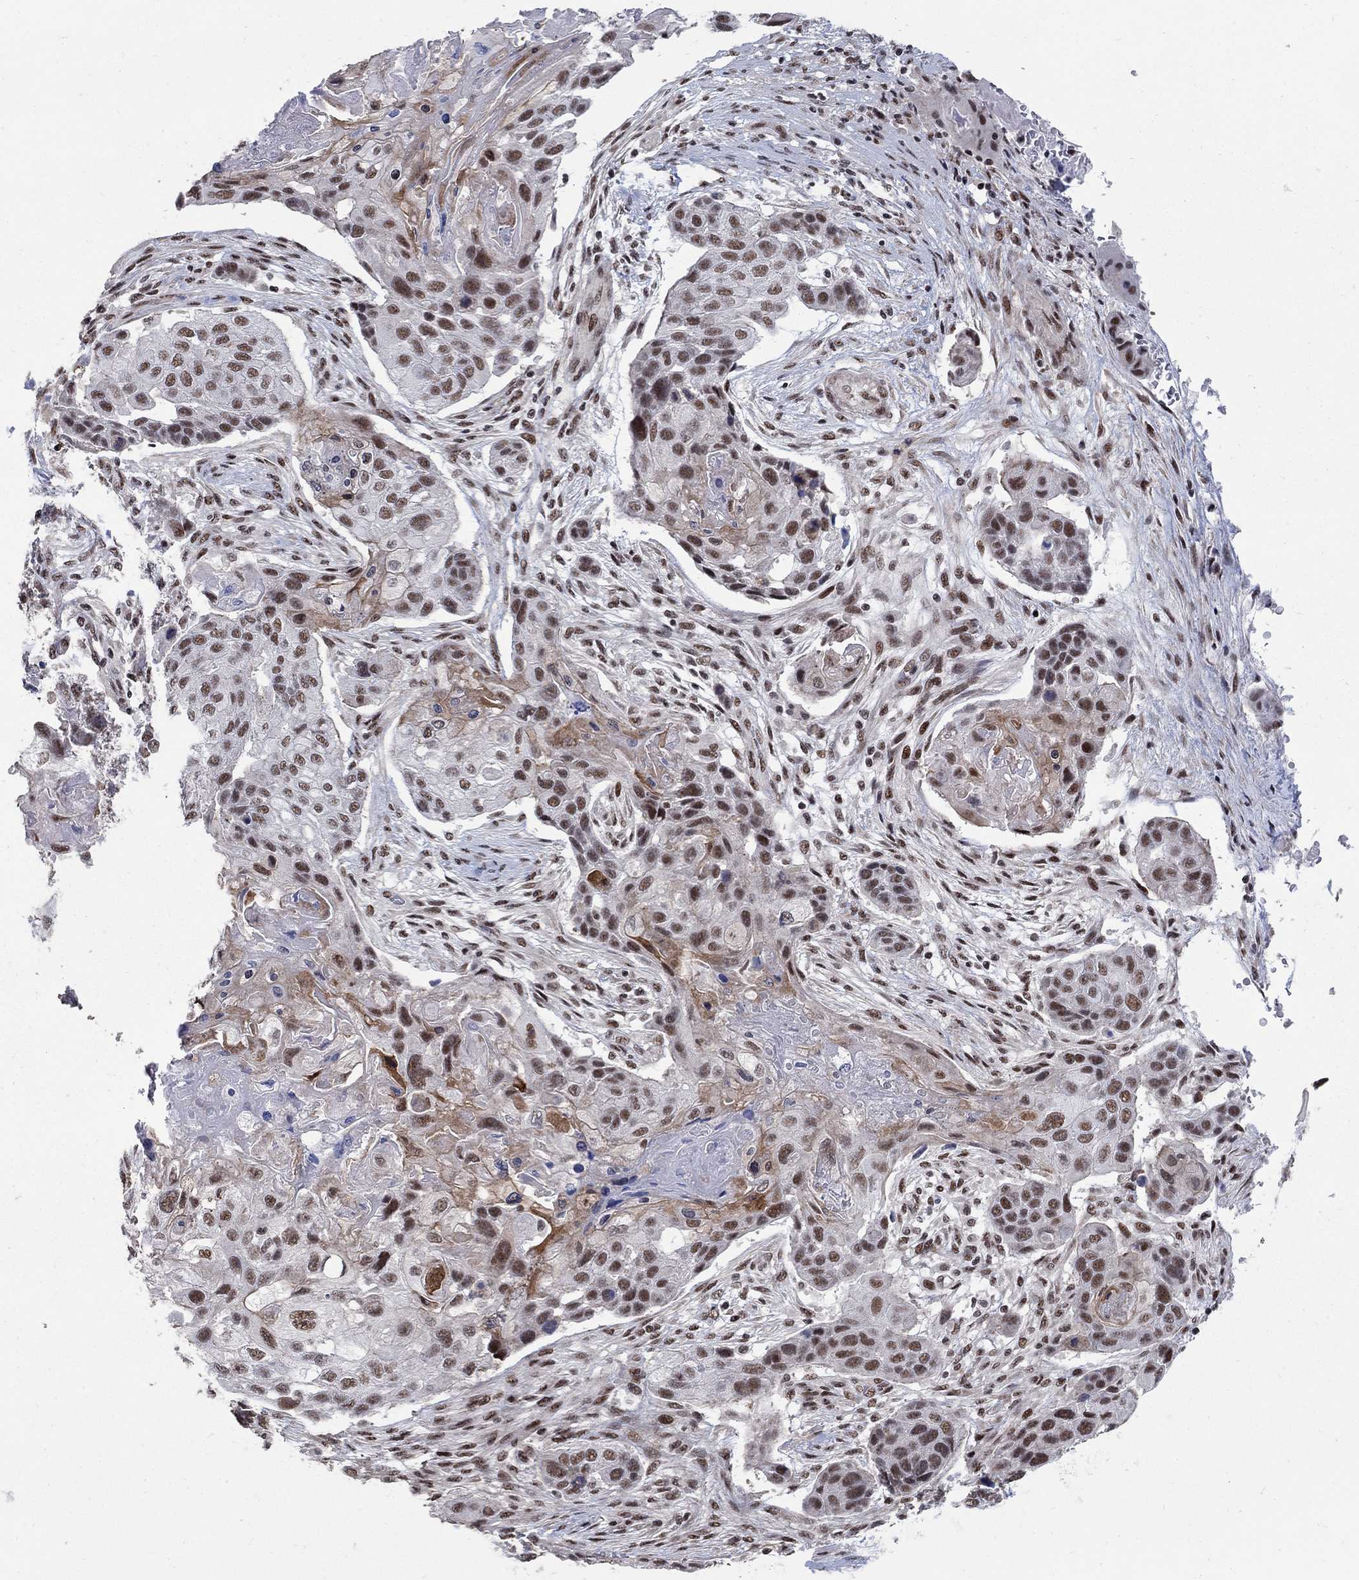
{"staining": {"intensity": "moderate", "quantity": "25%-75%", "location": "nuclear"}, "tissue": "lung cancer", "cell_type": "Tumor cells", "image_type": "cancer", "snomed": [{"axis": "morphology", "description": "Normal tissue, NOS"}, {"axis": "morphology", "description": "Squamous cell carcinoma, NOS"}, {"axis": "topography", "description": "Bronchus"}, {"axis": "topography", "description": "Lung"}], "caption": "A medium amount of moderate nuclear positivity is identified in about 25%-75% of tumor cells in squamous cell carcinoma (lung) tissue. Ihc stains the protein of interest in brown and the nuclei are stained blue.", "gene": "PNISR", "patient": {"sex": "male", "age": 69}}